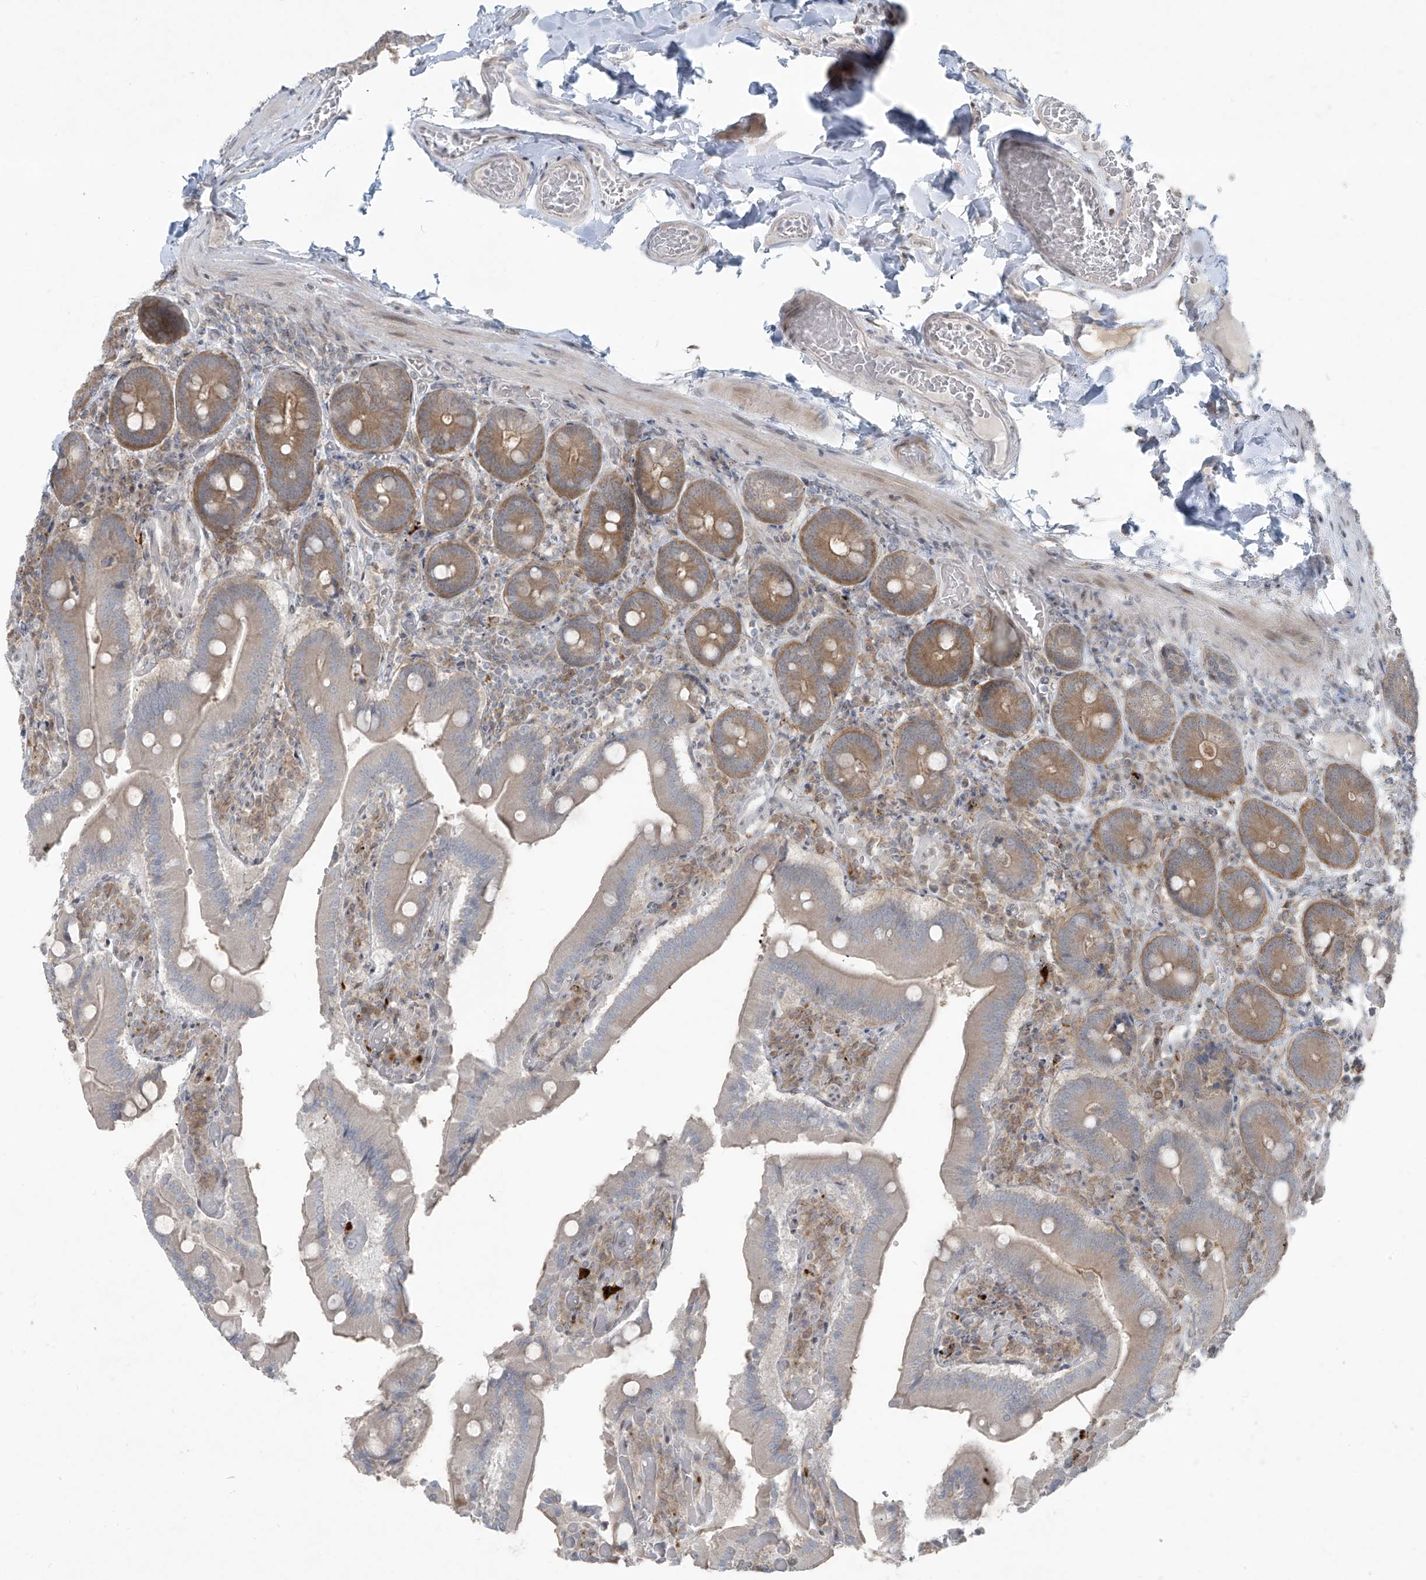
{"staining": {"intensity": "moderate", "quantity": "25%-75%", "location": "cytoplasmic/membranous"}, "tissue": "duodenum", "cell_type": "Glandular cells", "image_type": "normal", "snomed": [{"axis": "morphology", "description": "Normal tissue, NOS"}, {"axis": "topography", "description": "Duodenum"}], "caption": "Moderate cytoplasmic/membranous staining for a protein is present in about 25%-75% of glandular cells of benign duodenum using immunohistochemistry.", "gene": "PPAT", "patient": {"sex": "female", "age": 62}}